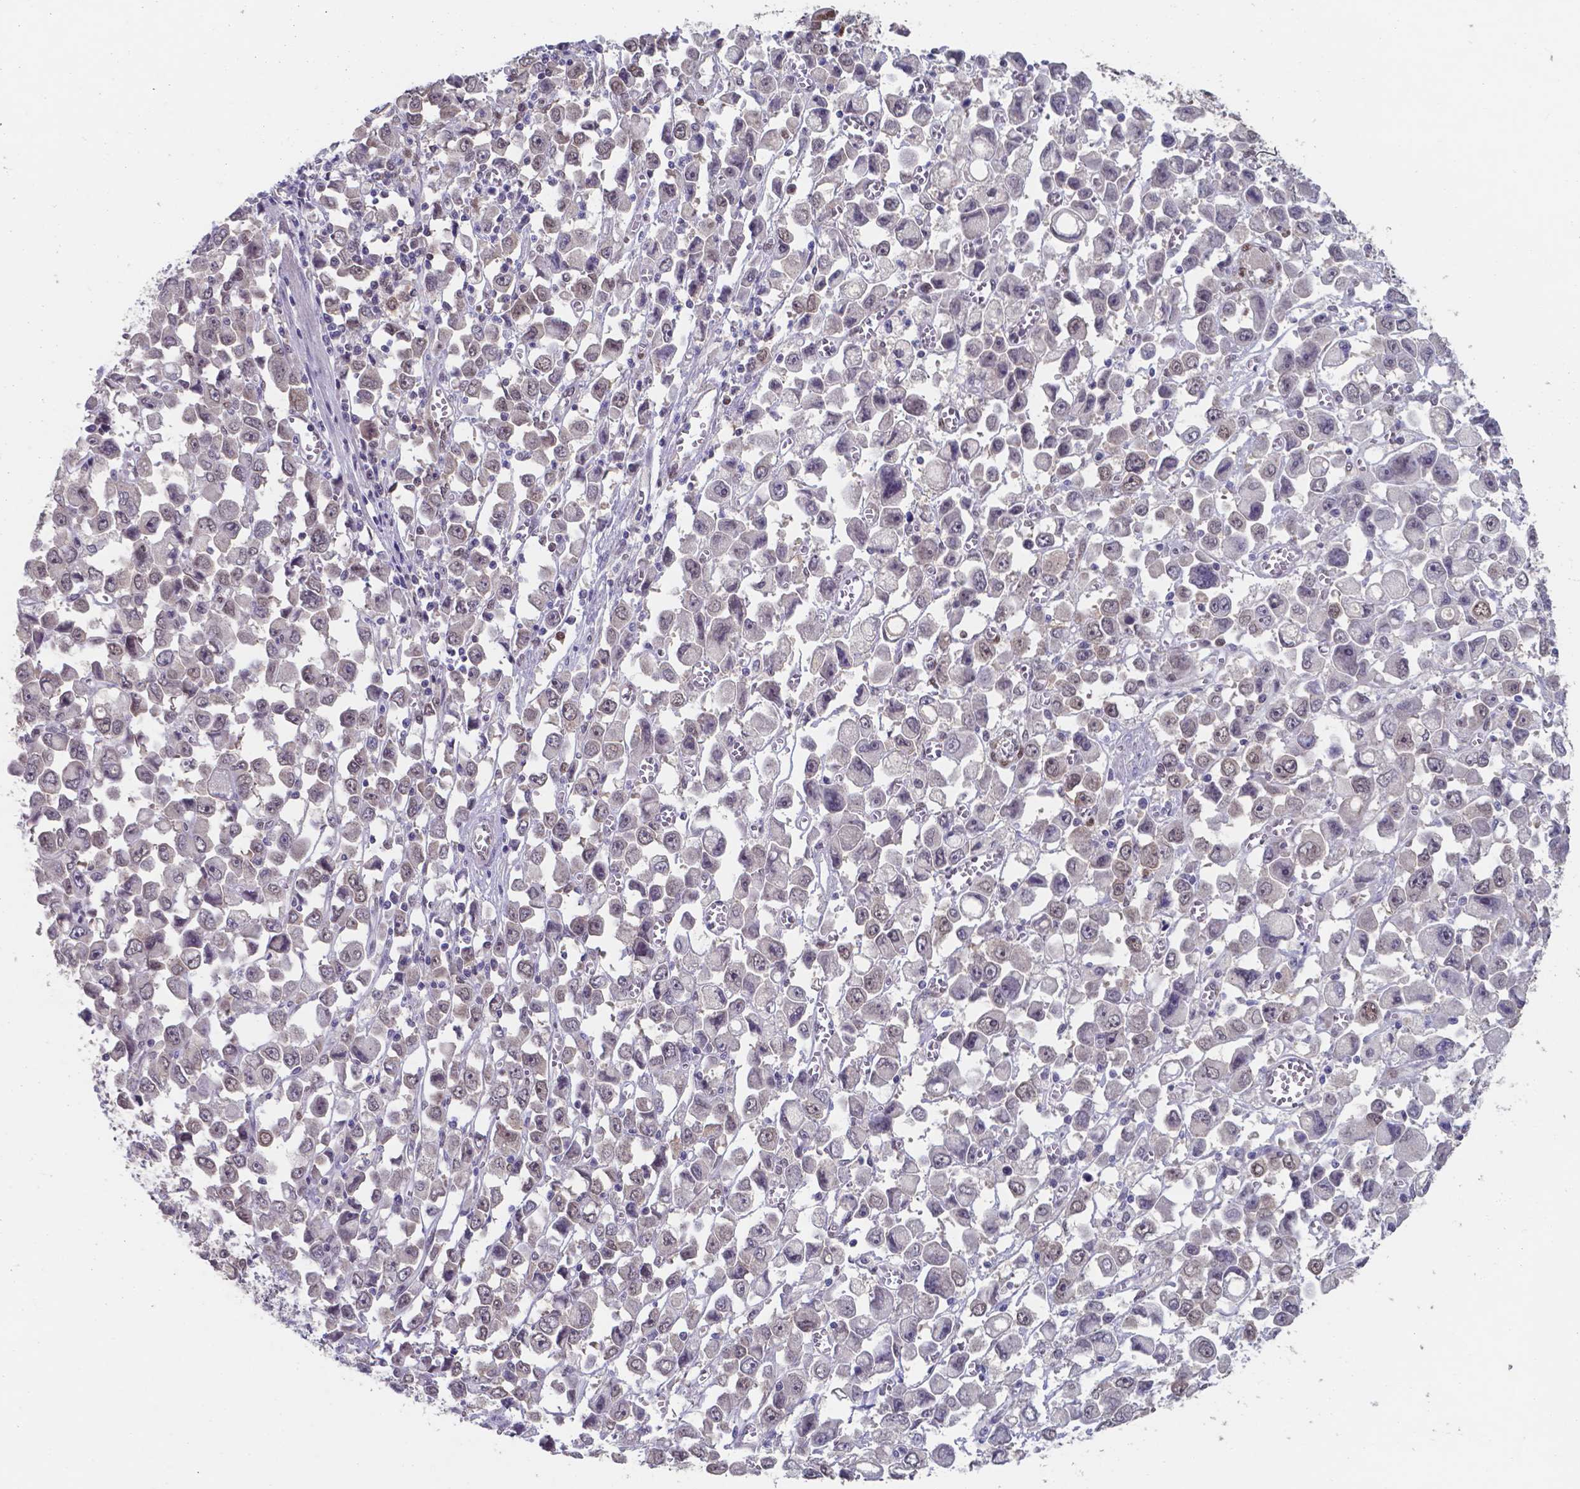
{"staining": {"intensity": "negative", "quantity": "none", "location": "none"}, "tissue": "stomach cancer", "cell_type": "Tumor cells", "image_type": "cancer", "snomed": [{"axis": "morphology", "description": "Adenocarcinoma, NOS"}, {"axis": "topography", "description": "Stomach, upper"}], "caption": "This is an IHC histopathology image of human stomach adenocarcinoma. There is no positivity in tumor cells.", "gene": "UBE2E2", "patient": {"sex": "male", "age": 70}}